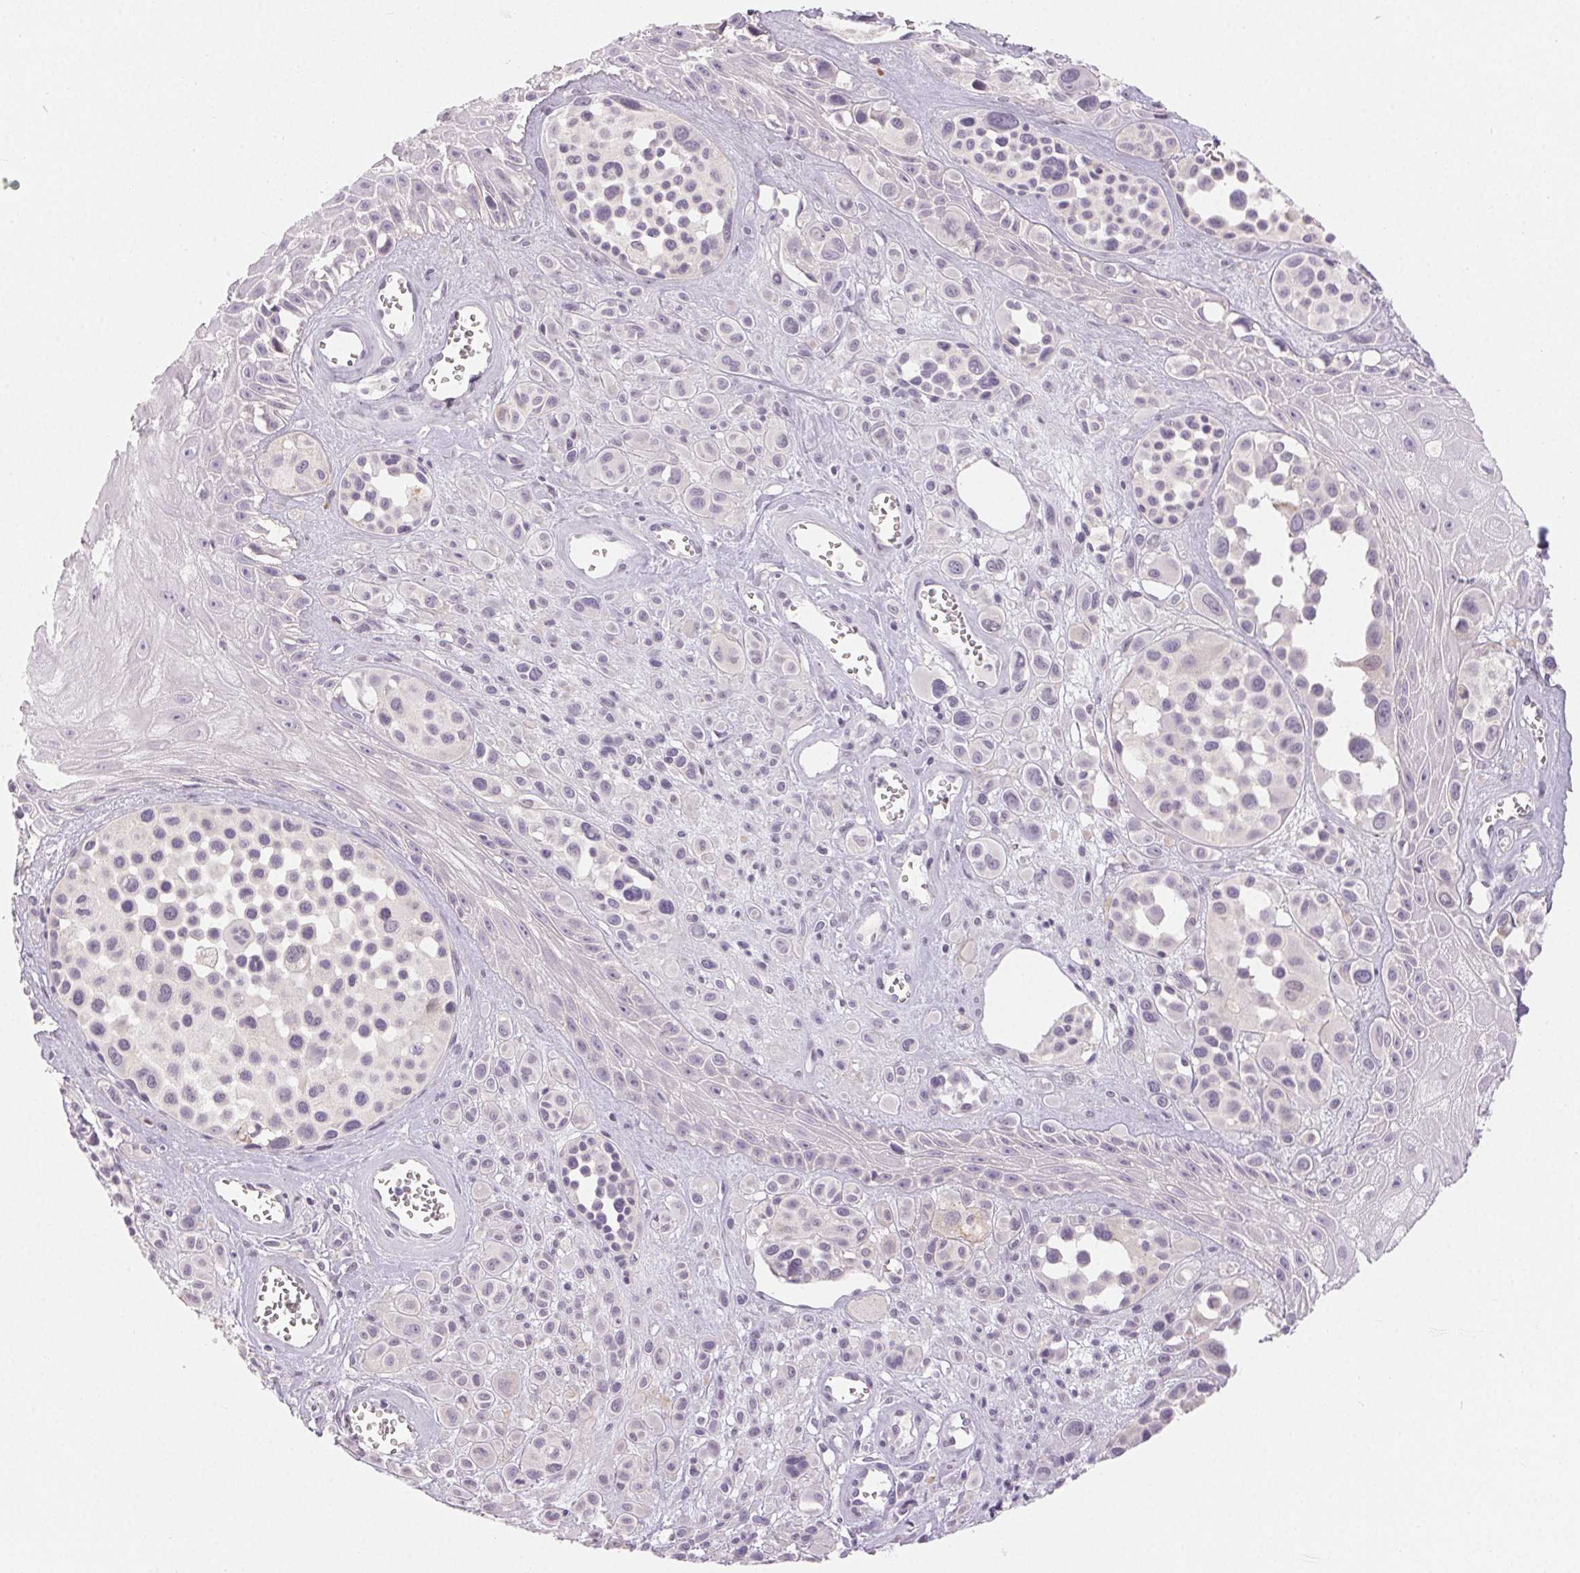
{"staining": {"intensity": "negative", "quantity": "none", "location": "none"}, "tissue": "melanoma", "cell_type": "Tumor cells", "image_type": "cancer", "snomed": [{"axis": "morphology", "description": "Malignant melanoma, NOS"}, {"axis": "topography", "description": "Skin"}], "caption": "A photomicrograph of malignant melanoma stained for a protein shows no brown staining in tumor cells.", "gene": "SFTPD", "patient": {"sex": "male", "age": 77}}